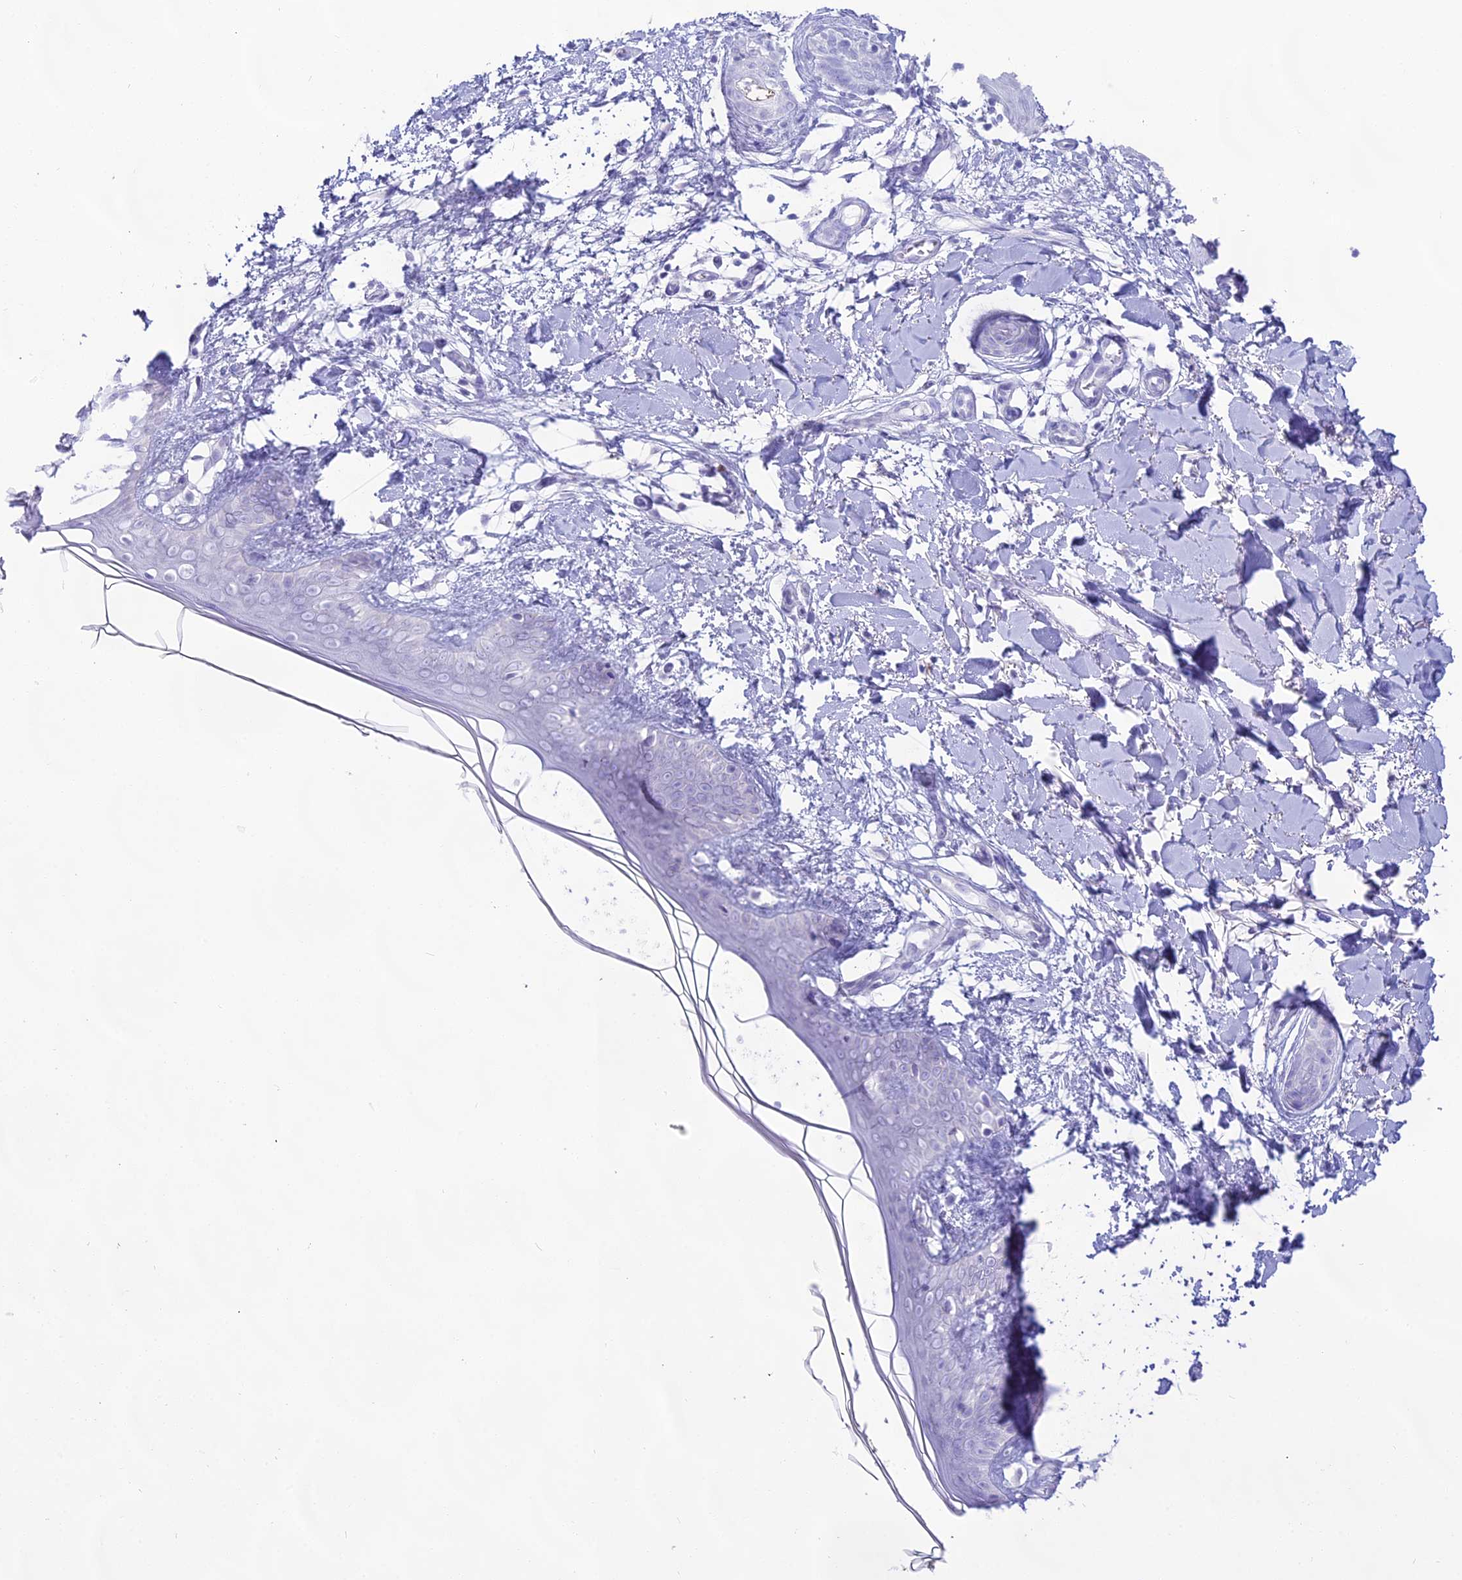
{"staining": {"intensity": "negative", "quantity": "none", "location": "none"}, "tissue": "skin", "cell_type": "Fibroblasts", "image_type": "normal", "snomed": [{"axis": "morphology", "description": "Normal tissue, NOS"}, {"axis": "topography", "description": "Skin"}], "caption": "Immunohistochemical staining of normal skin reveals no significant positivity in fibroblasts. (DAB immunohistochemistry with hematoxylin counter stain).", "gene": "CGB1", "patient": {"sex": "female", "age": 34}}